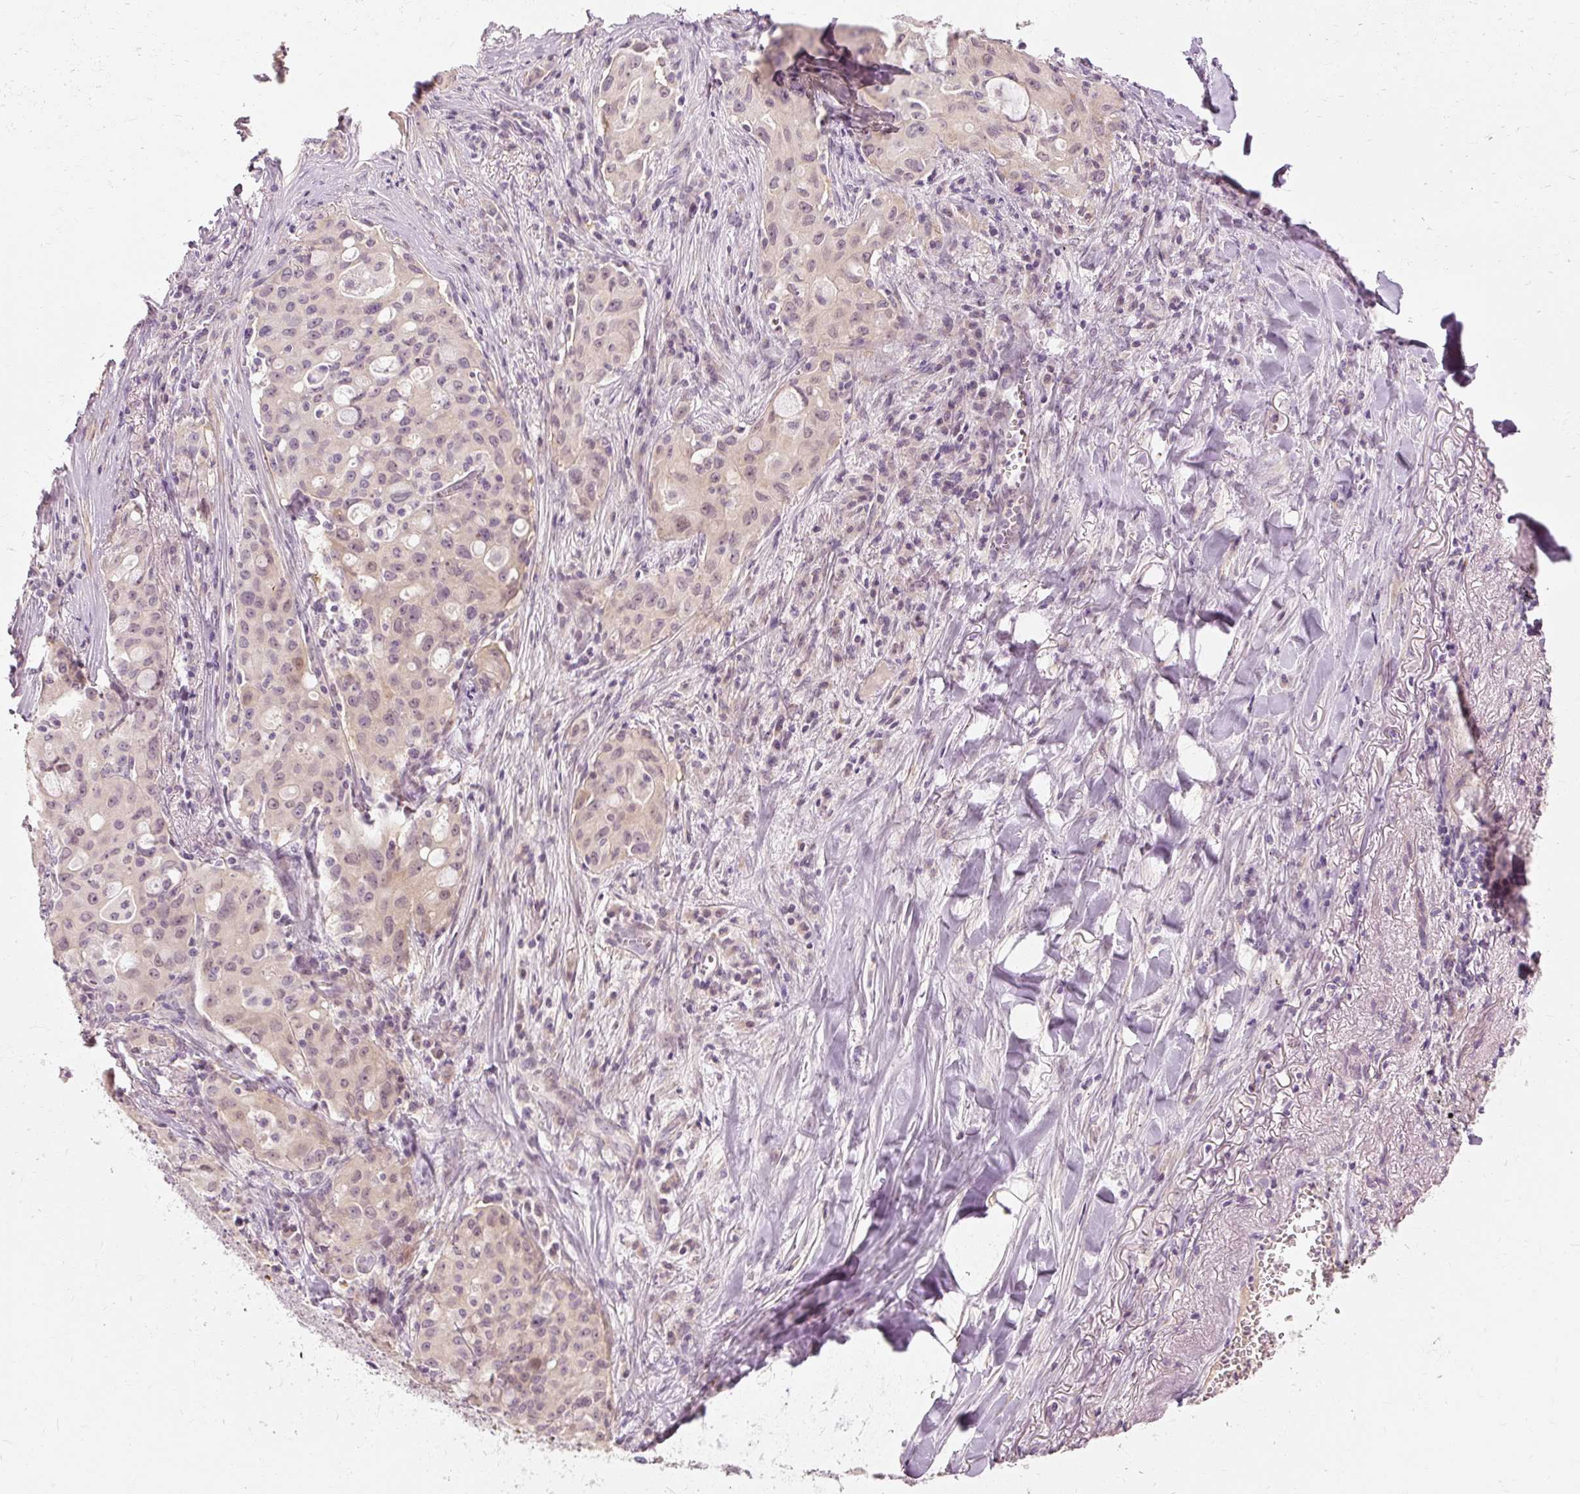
{"staining": {"intensity": "weak", "quantity": "25%-75%", "location": "cytoplasmic/membranous,nuclear"}, "tissue": "lung cancer", "cell_type": "Tumor cells", "image_type": "cancer", "snomed": [{"axis": "morphology", "description": "Adenocarcinoma, NOS"}, {"axis": "topography", "description": "Lung"}], "caption": "Tumor cells exhibit weak cytoplasmic/membranous and nuclear expression in approximately 25%-75% of cells in lung cancer. (DAB (3,3'-diaminobenzidine) = brown stain, brightfield microscopy at high magnification).", "gene": "CAPN3", "patient": {"sex": "female", "age": 44}}